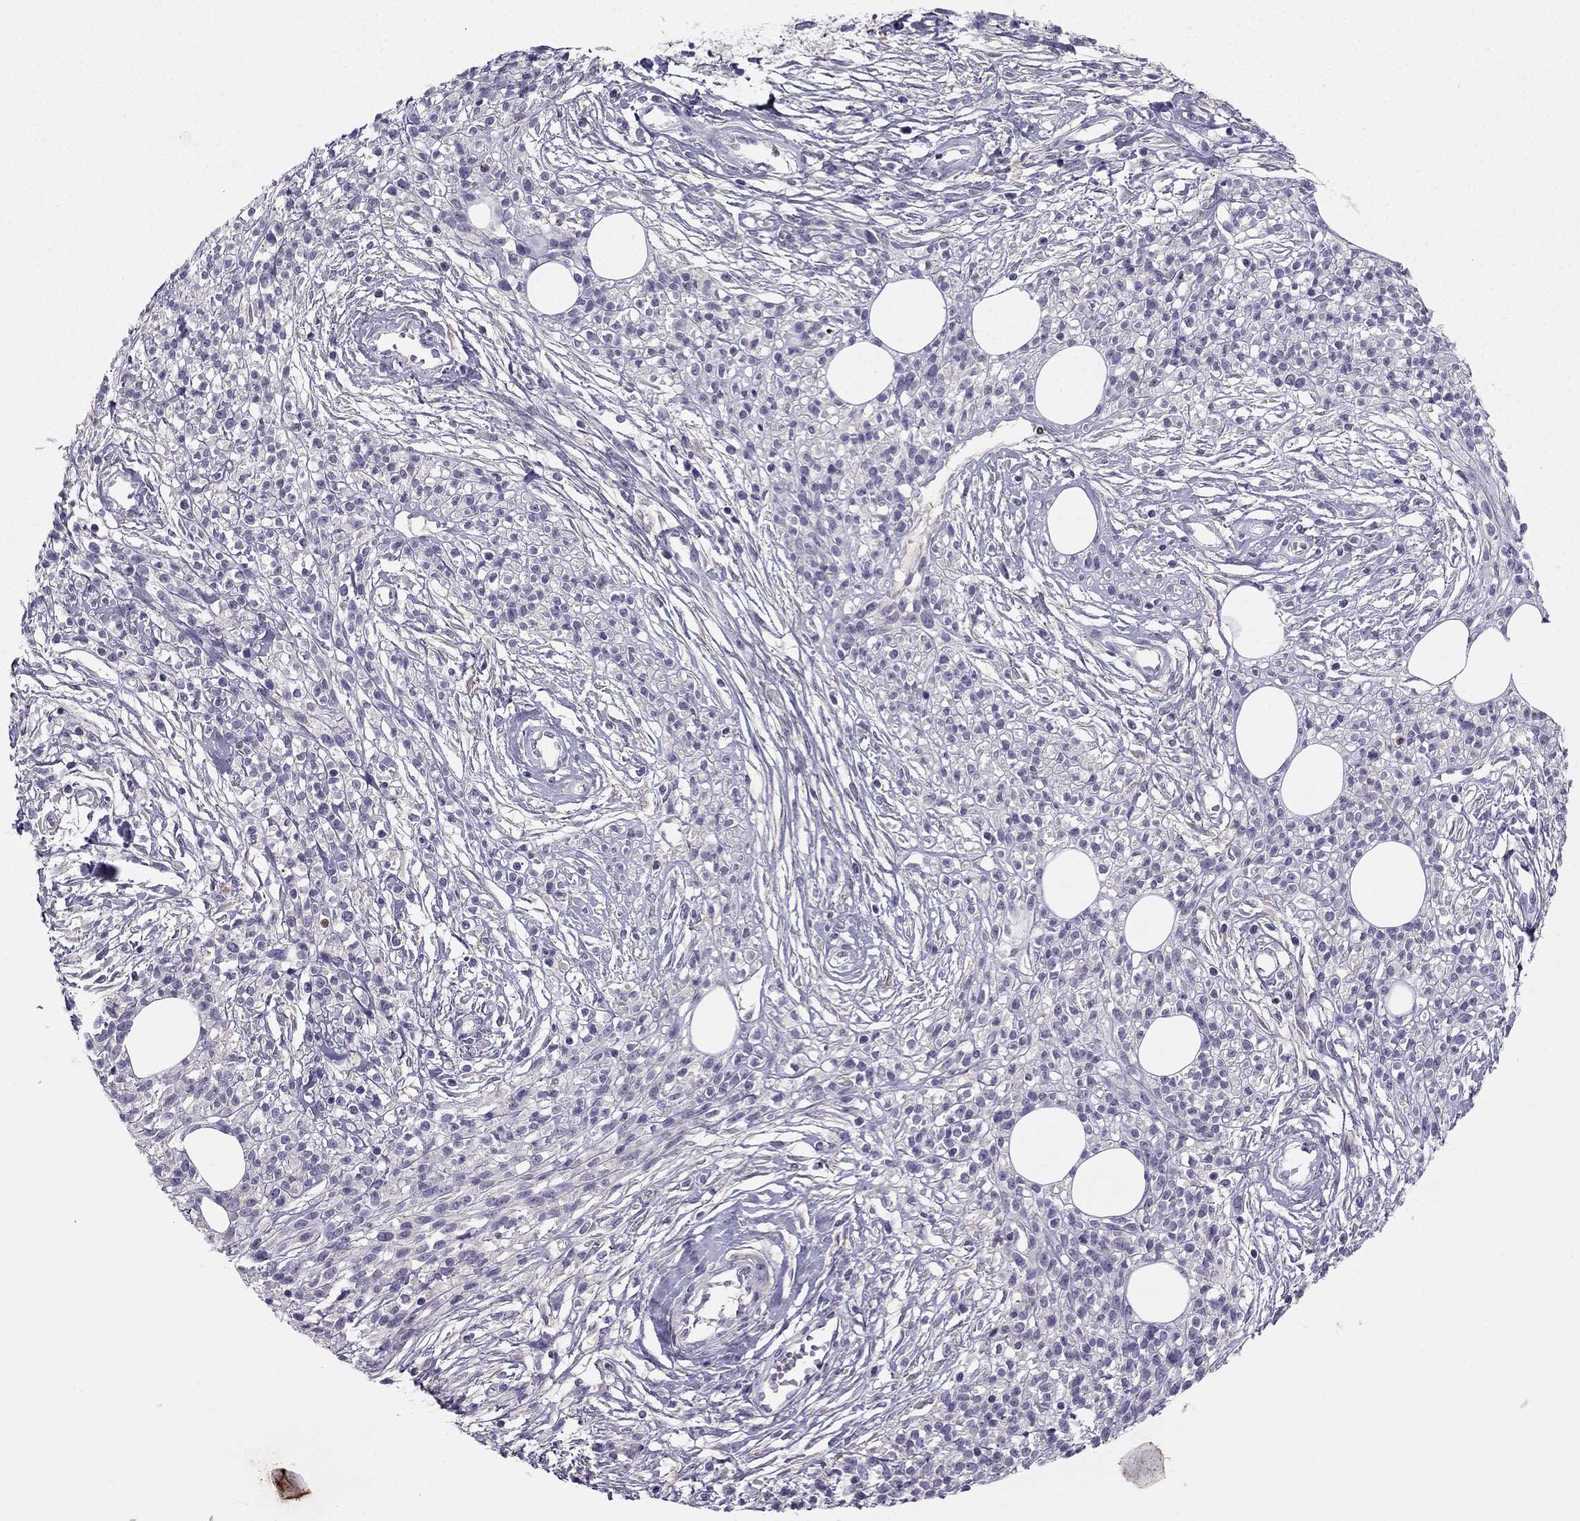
{"staining": {"intensity": "negative", "quantity": "none", "location": "none"}, "tissue": "melanoma", "cell_type": "Tumor cells", "image_type": "cancer", "snomed": [{"axis": "morphology", "description": "Malignant melanoma, NOS"}, {"axis": "topography", "description": "Skin"}, {"axis": "topography", "description": "Skin of trunk"}], "caption": "A high-resolution photomicrograph shows immunohistochemistry (IHC) staining of malignant melanoma, which demonstrates no significant staining in tumor cells. (Immunohistochemistry, brightfield microscopy, high magnification).", "gene": "SYT5", "patient": {"sex": "male", "age": 74}}